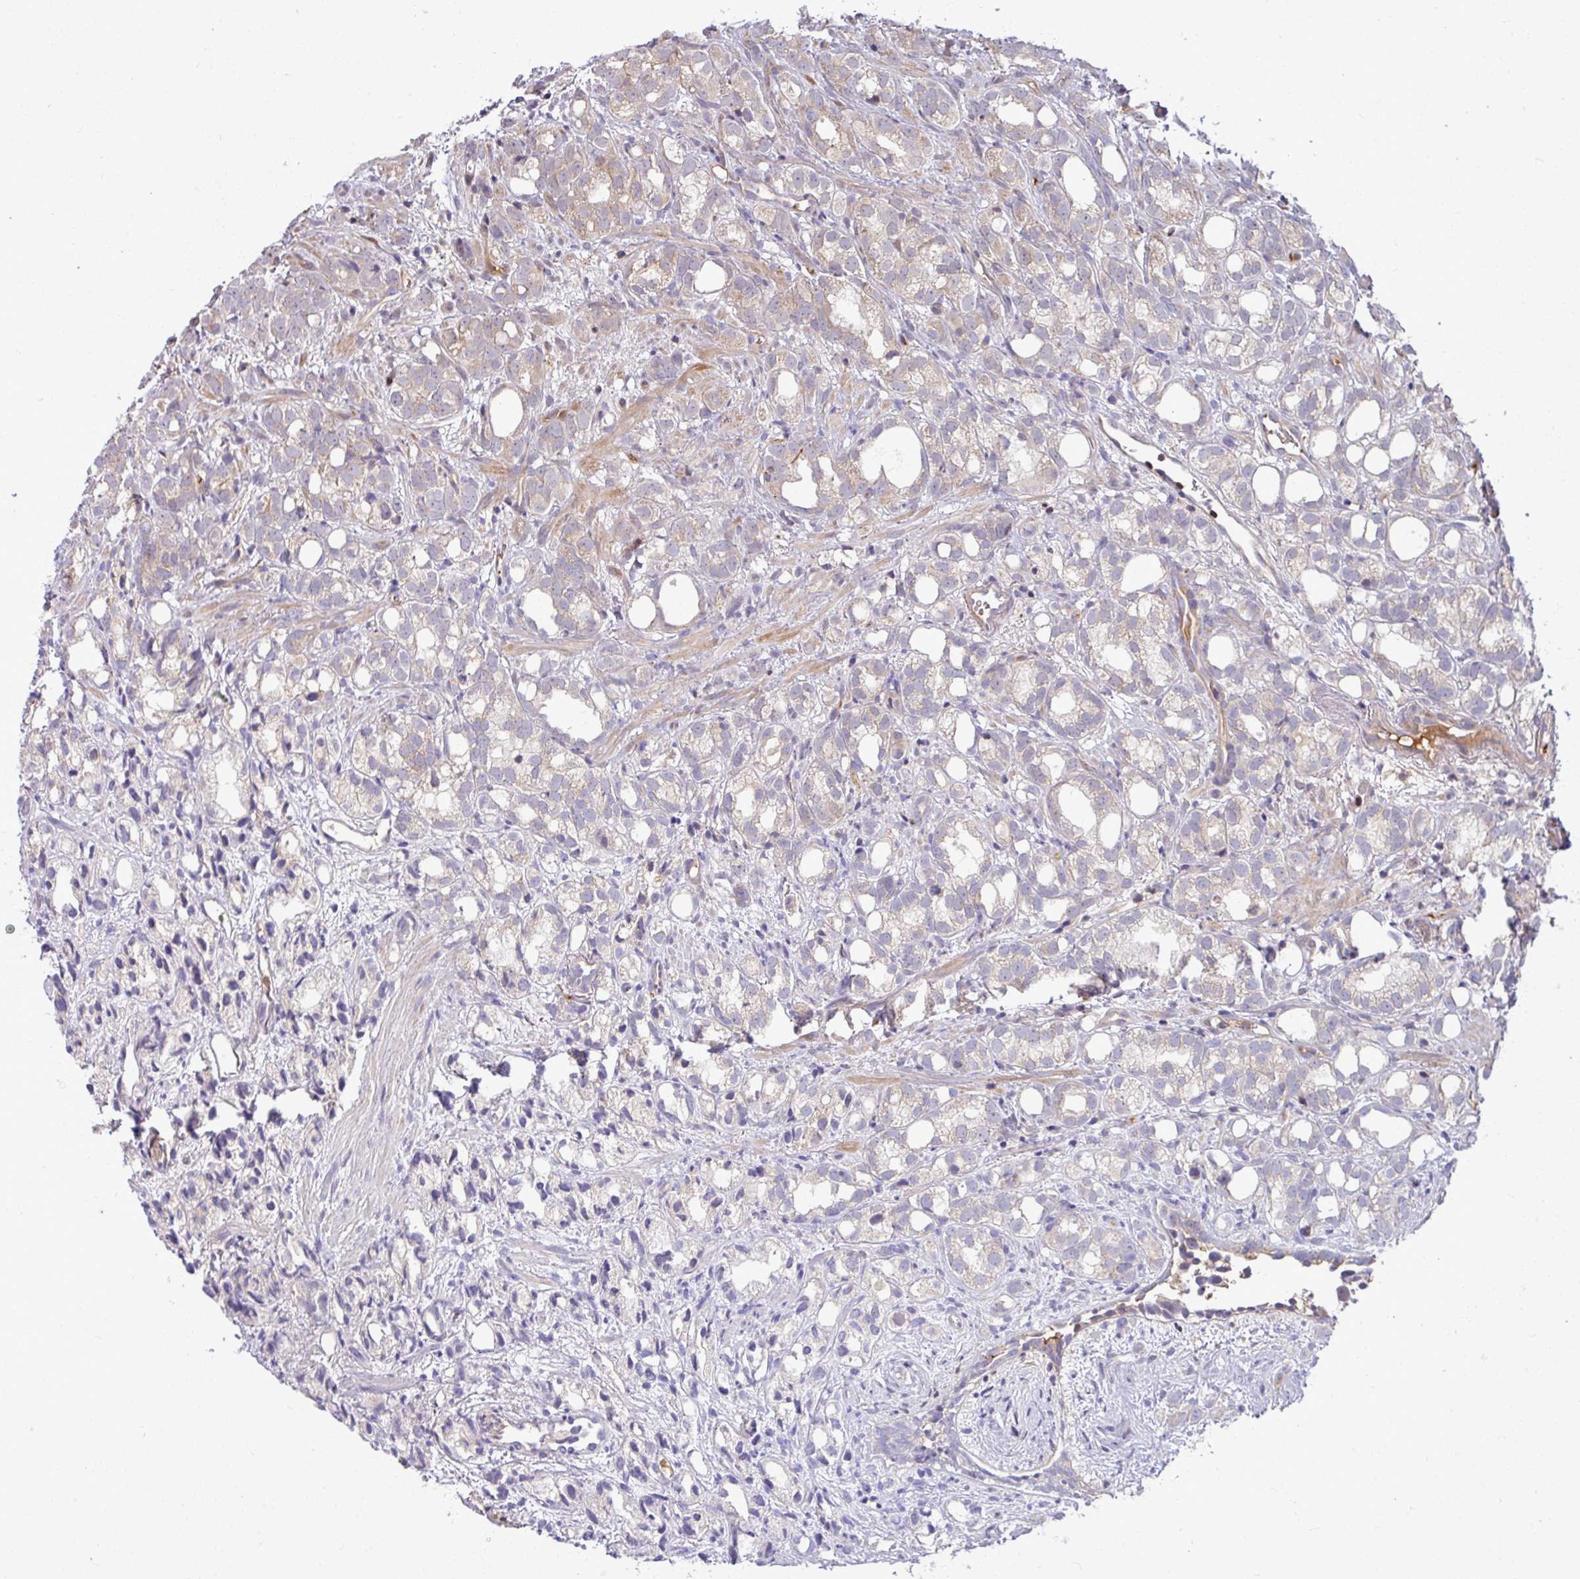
{"staining": {"intensity": "weak", "quantity": "<25%", "location": "cytoplasmic/membranous"}, "tissue": "prostate cancer", "cell_type": "Tumor cells", "image_type": "cancer", "snomed": [{"axis": "morphology", "description": "Adenocarcinoma, High grade"}, {"axis": "topography", "description": "Prostate"}], "caption": "Human prostate cancer stained for a protein using IHC exhibits no staining in tumor cells.", "gene": "B4GALNT4", "patient": {"sex": "male", "age": 82}}